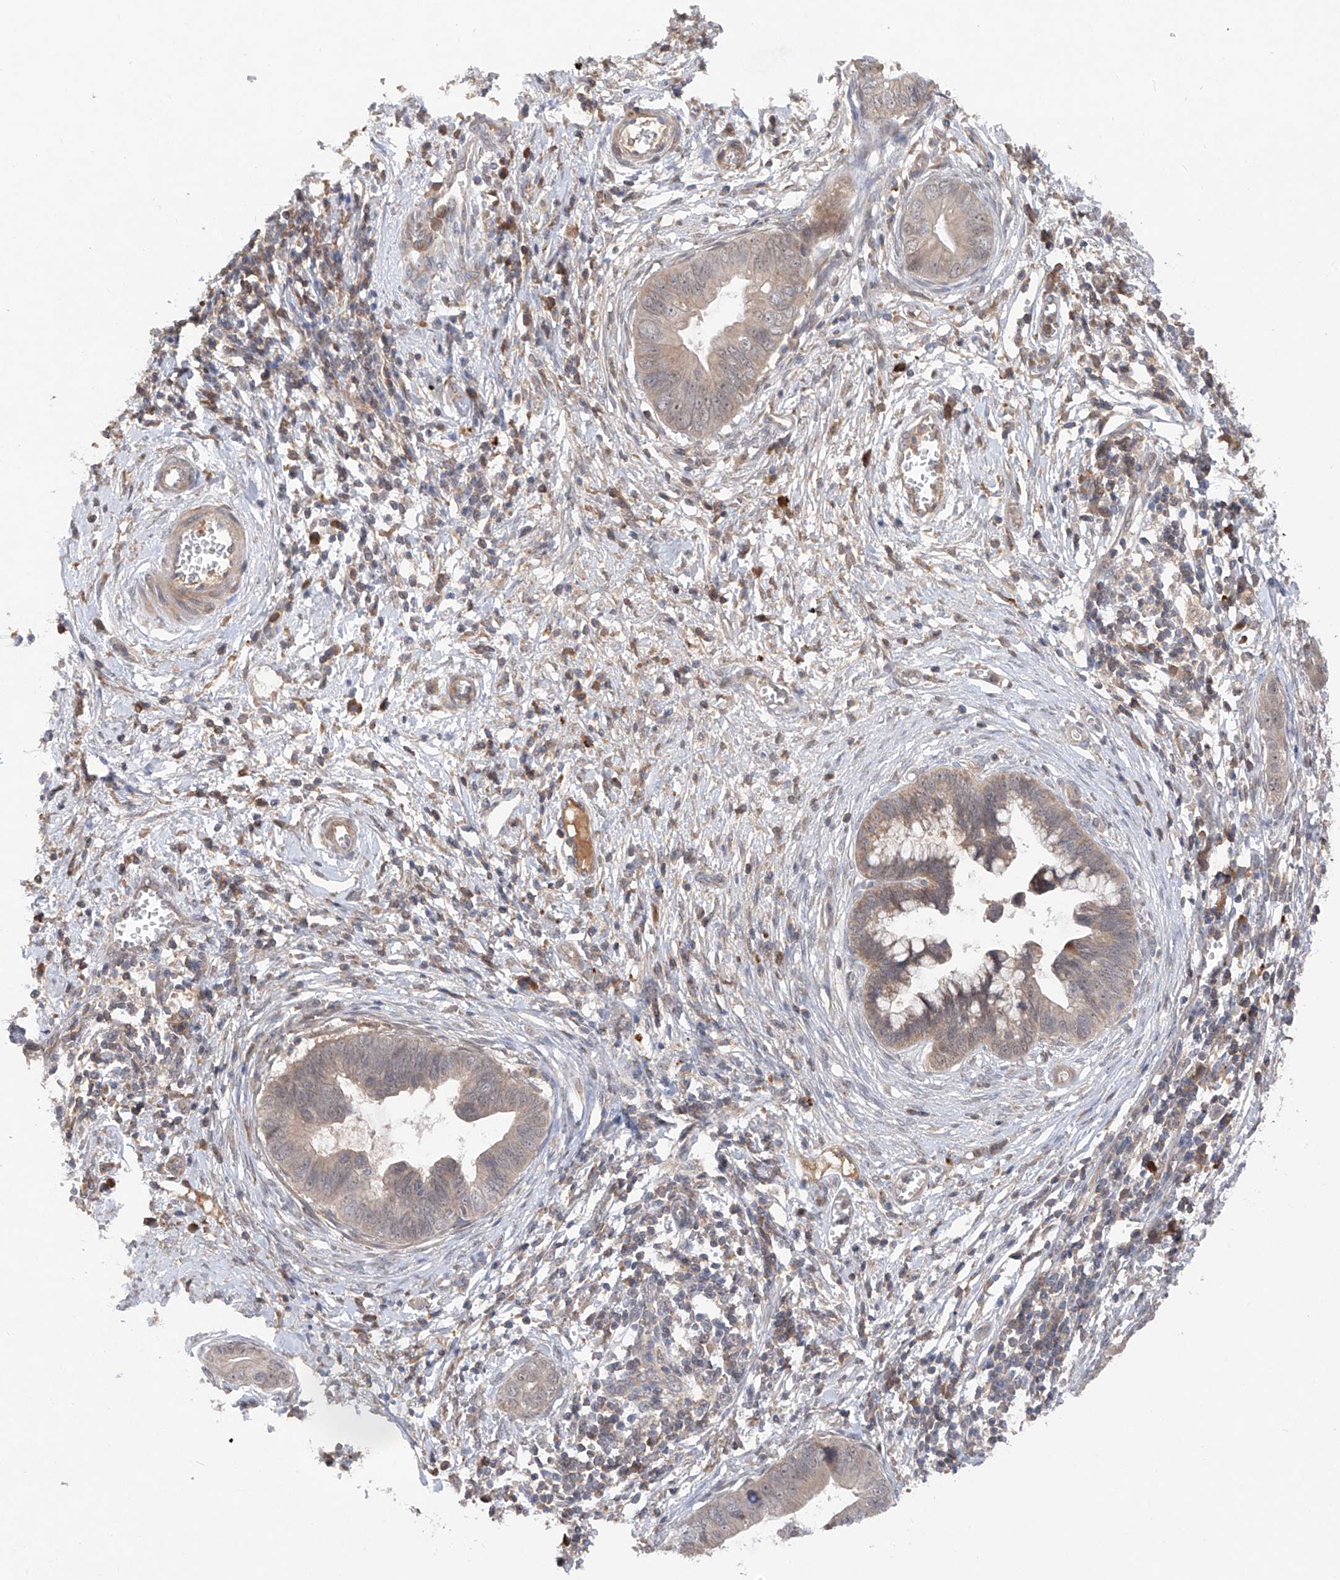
{"staining": {"intensity": "weak", "quantity": ">75%", "location": "cytoplasmic/membranous,nuclear"}, "tissue": "cervical cancer", "cell_type": "Tumor cells", "image_type": "cancer", "snomed": [{"axis": "morphology", "description": "Adenocarcinoma, NOS"}, {"axis": "topography", "description": "Cervix"}], "caption": "A photomicrograph of cervical cancer stained for a protein reveals weak cytoplasmic/membranous and nuclear brown staining in tumor cells.", "gene": "FAM135A", "patient": {"sex": "female", "age": 44}}